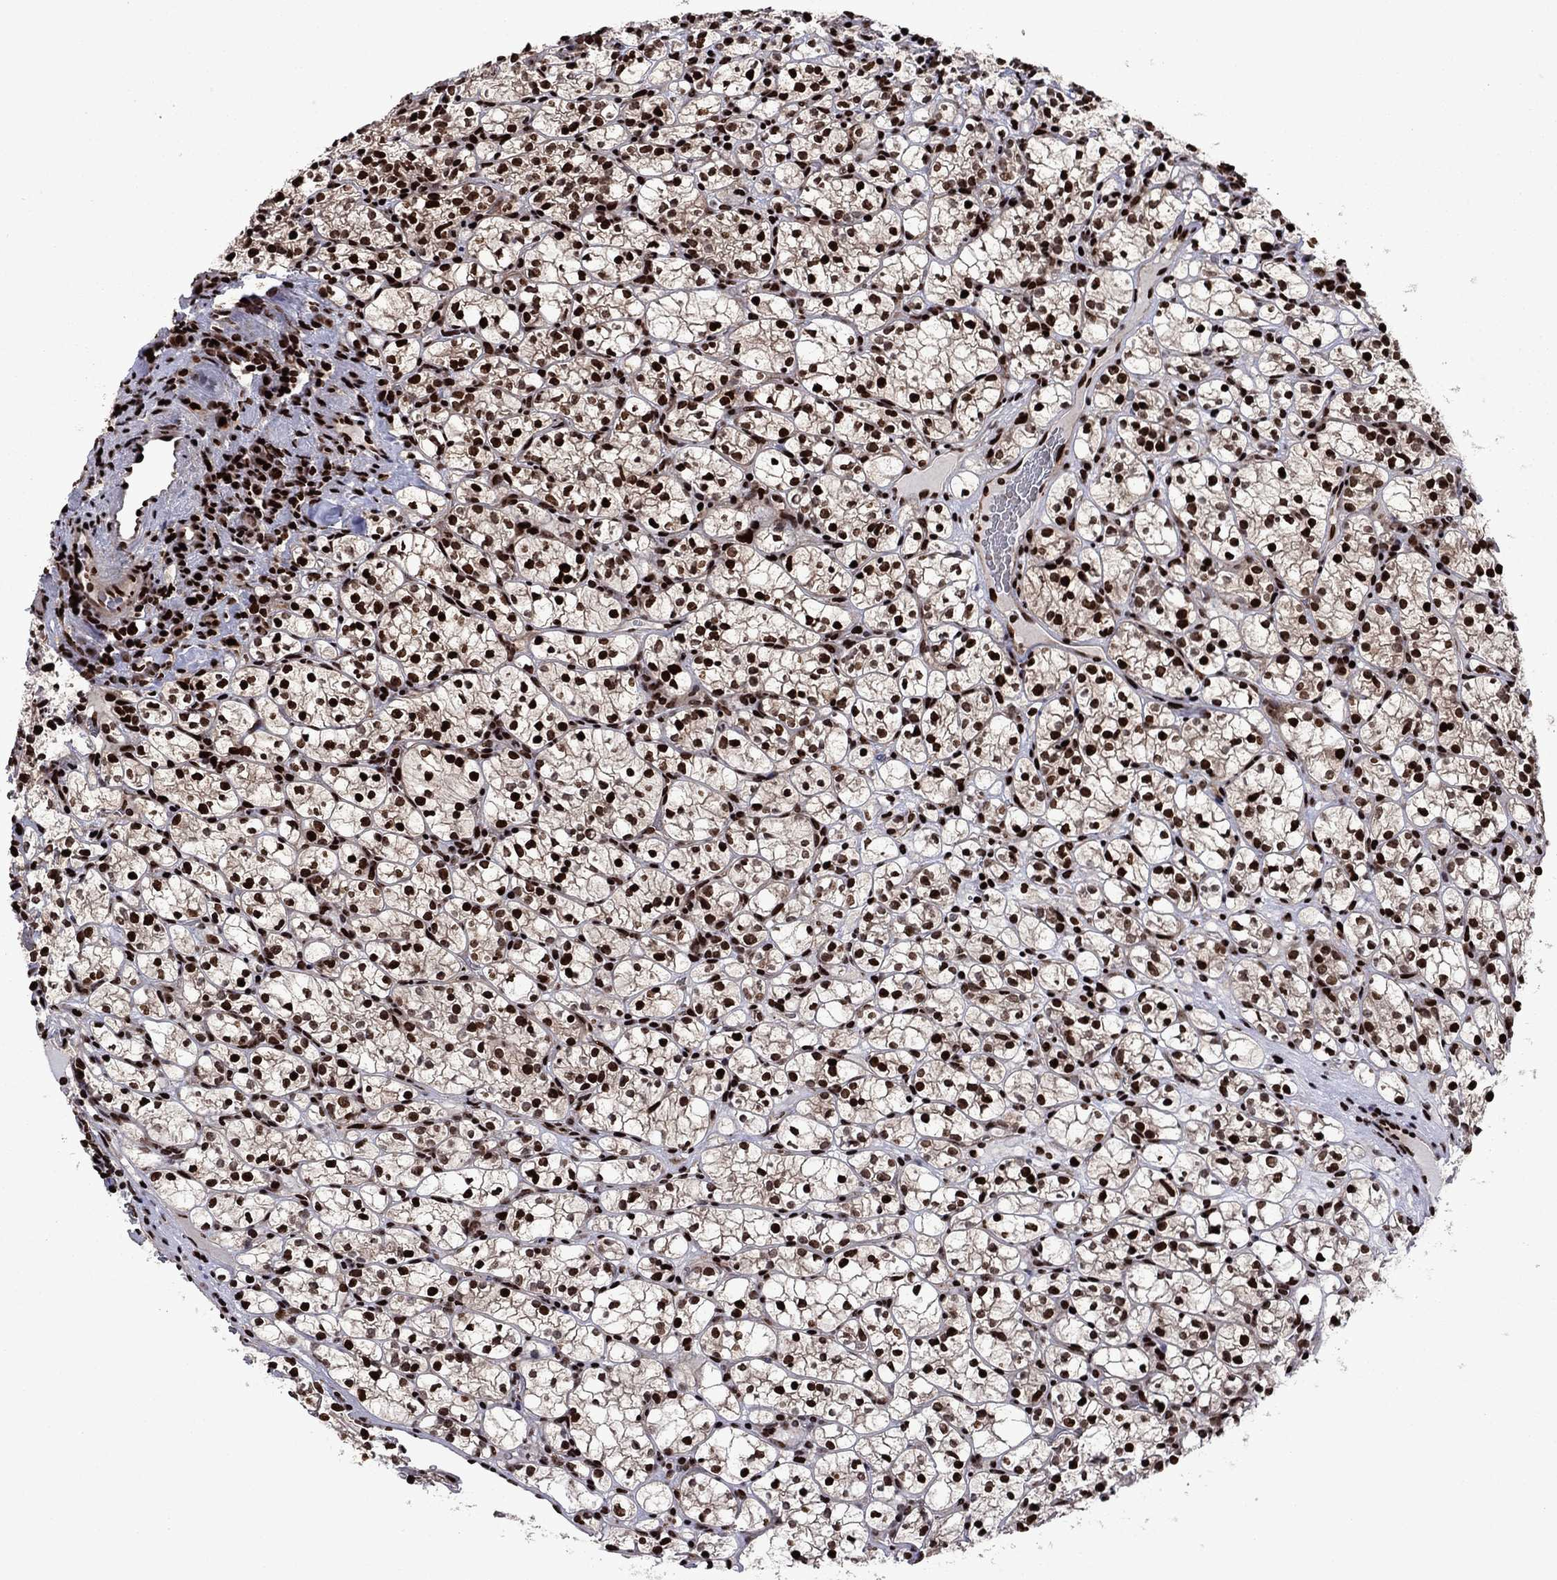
{"staining": {"intensity": "strong", "quantity": ">75%", "location": "nuclear"}, "tissue": "renal cancer", "cell_type": "Tumor cells", "image_type": "cancer", "snomed": [{"axis": "morphology", "description": "Adenocarcinoma, NOS"}, {"axis": "topography", "description": "Kidney"}], "caption": "Renal adenocarcinoma stained with a brown dye reveals strong nuclear positive expression in about >75% of tumor cells.", "gene": "LIMK1", "patient": {"sex": "female", "age": 89}}